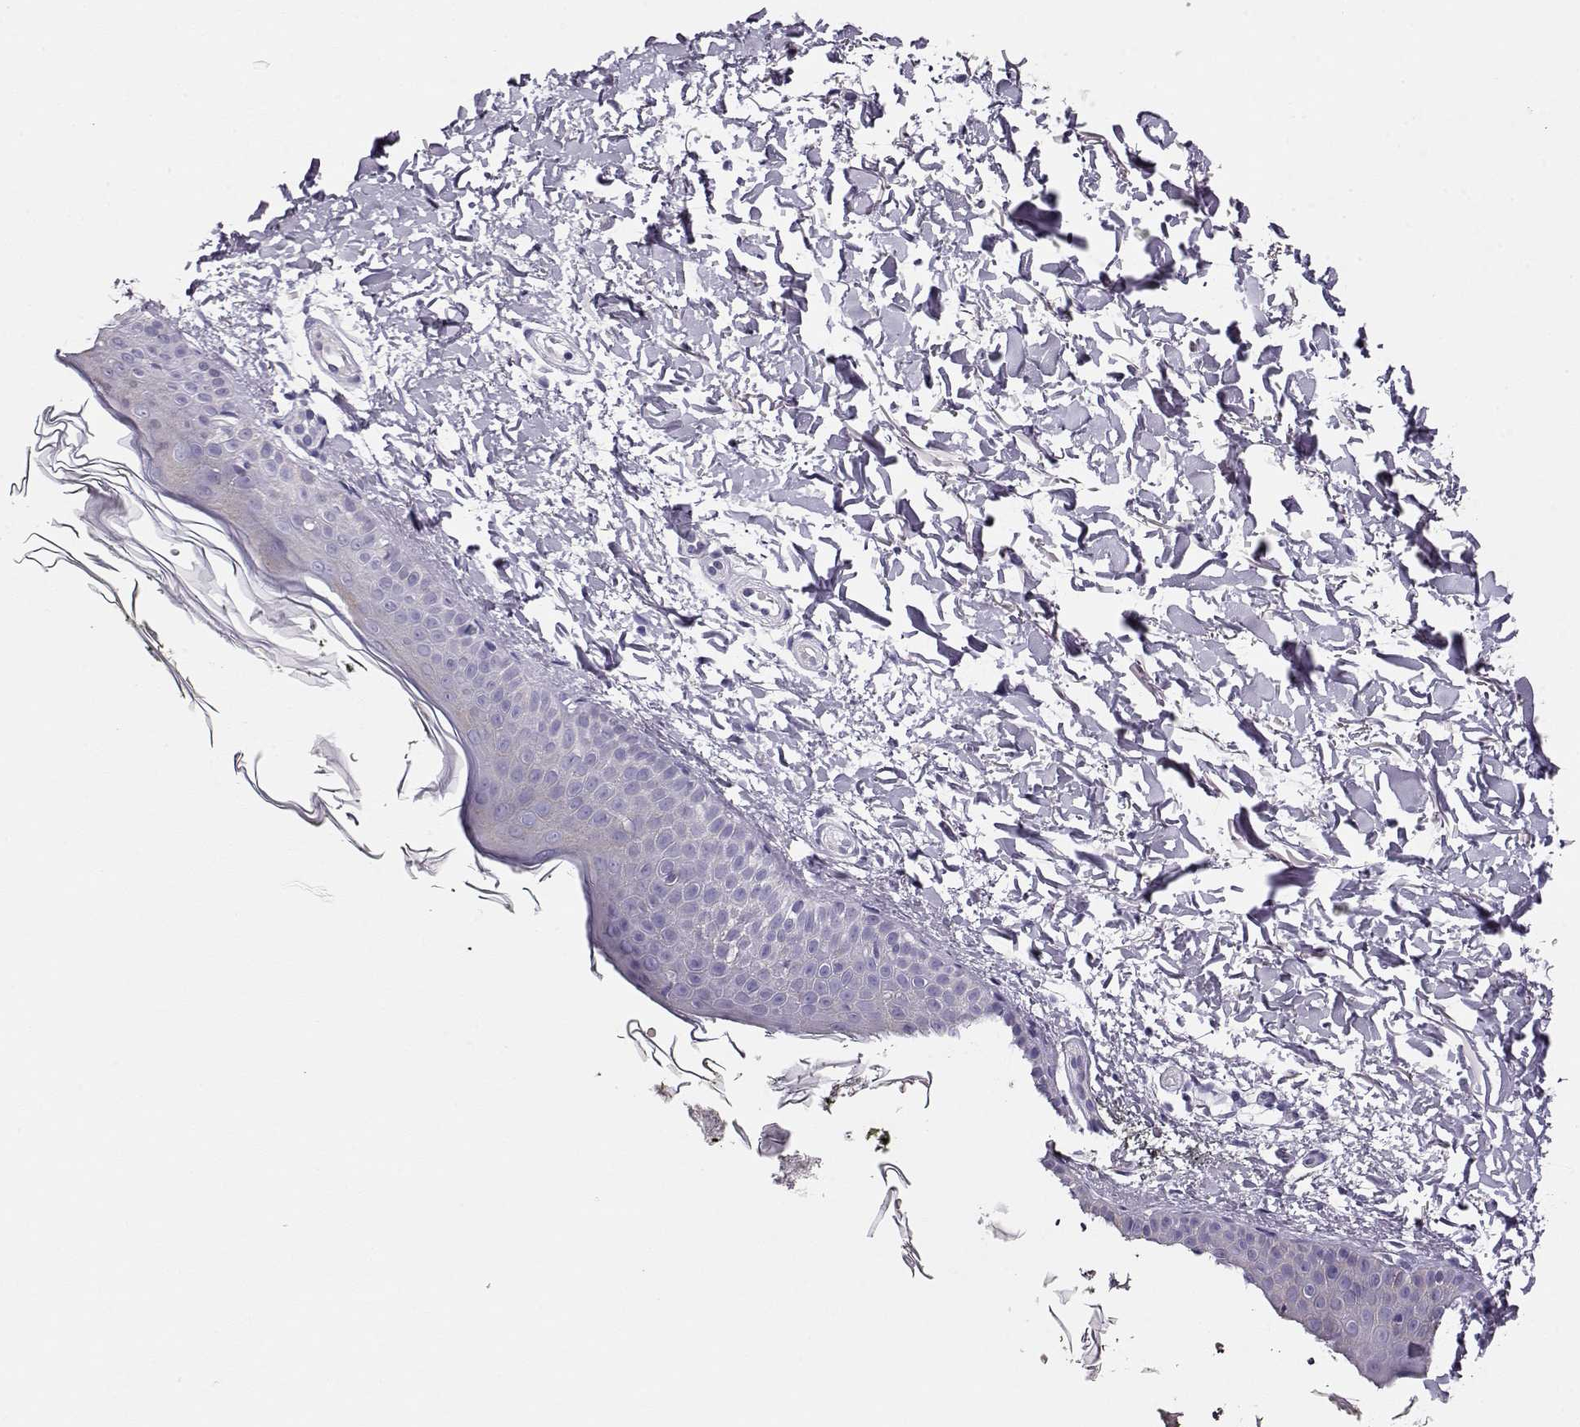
{"staining": {"intensity": "negative", "quantity": "none", "location": "none"}, "tissue": "skin", "cell_type": "Fibroblasts", "image_type": "normal", "snomed": [{"axis": "morphology", "description": "Normal tissue, NOS"}, {"axis": "topography", "description": "Skin"}], "caption": "A high-resolution histopathology image shows IHC staining of unremarkable skin, which reveals no significant positivity in fibroblasts. Nuclei are stained in blue.", "gene": "CRX", "patient": {"sex": "female", "age": 62}}